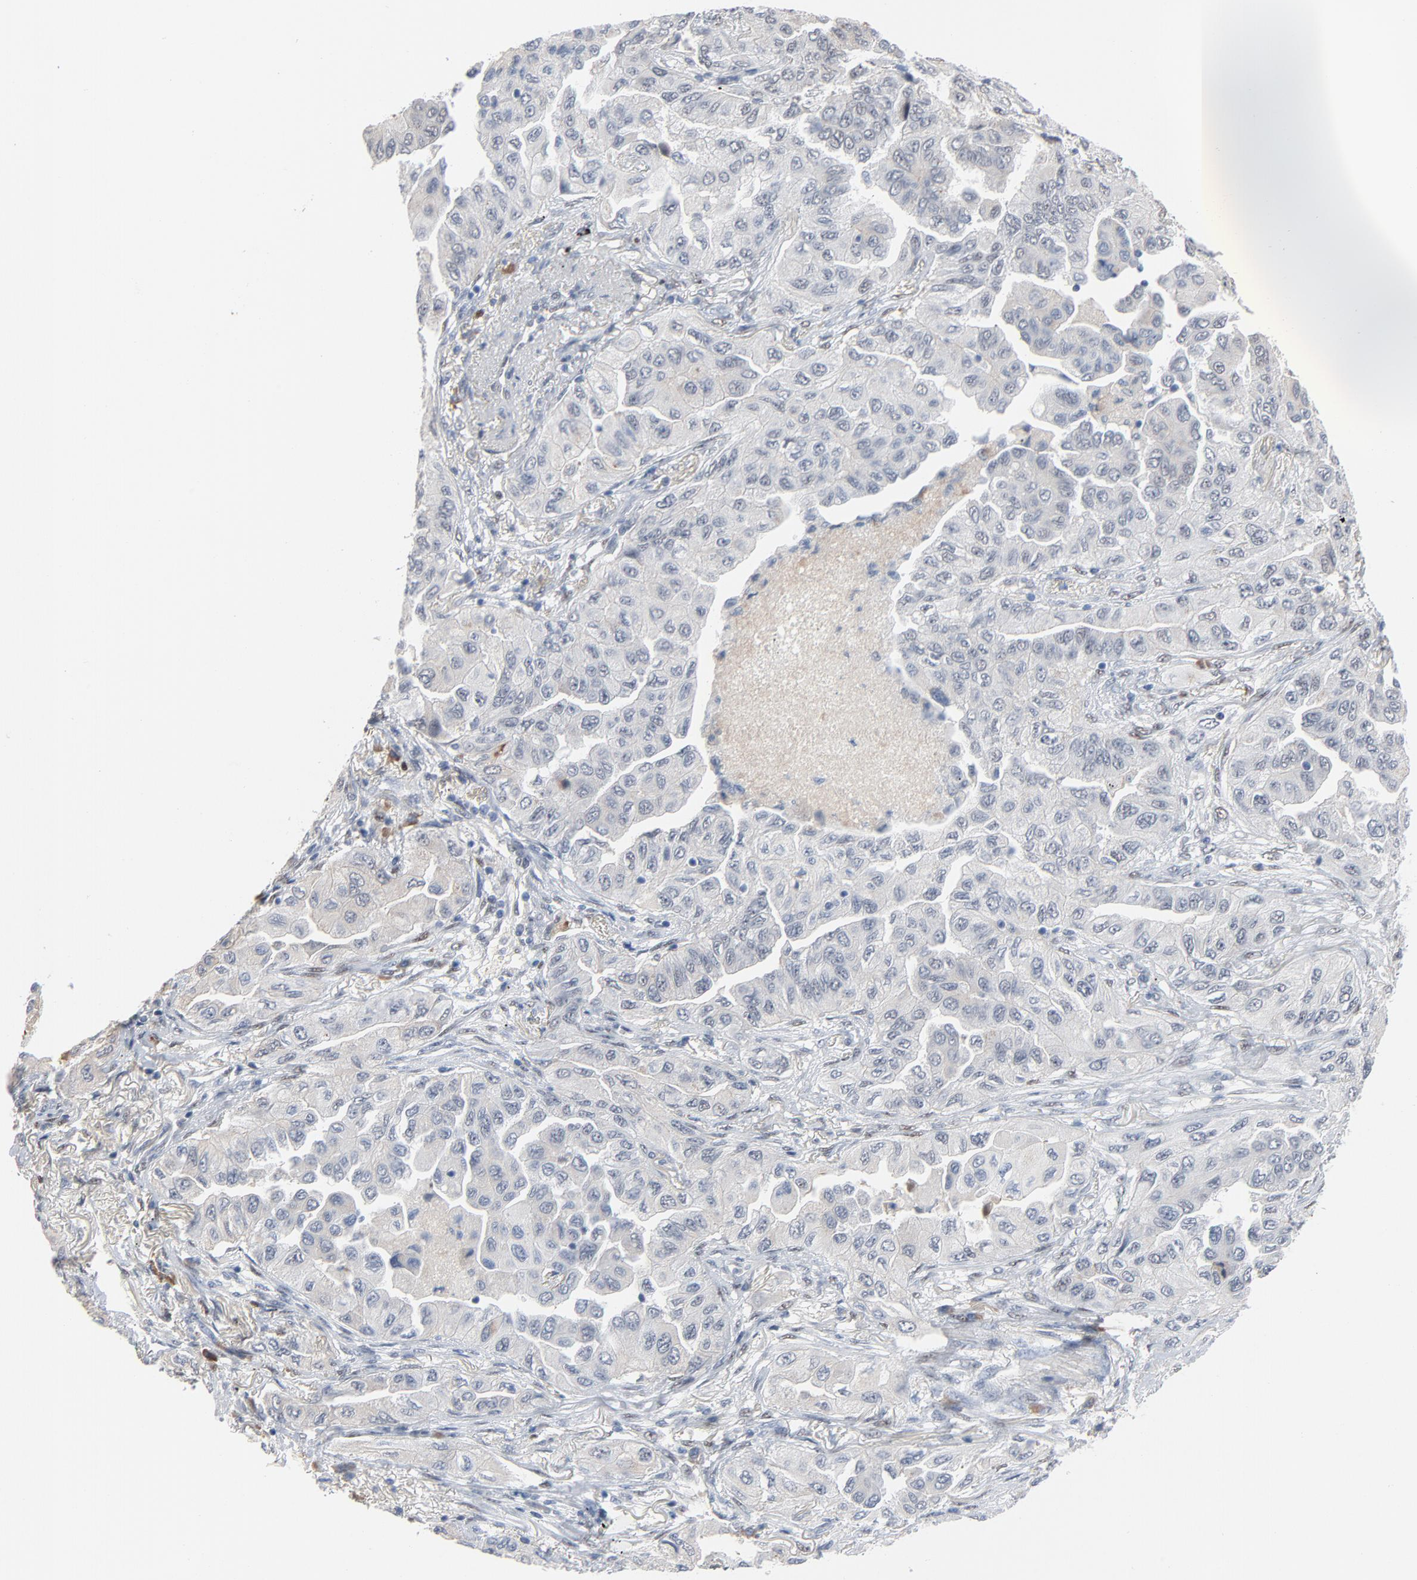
{"staining": {"intensity": "negative", "quantity": "none", "location": "none"}, "tissue": "lung cancer", "cell_type": "Tumor cells", "image_type": "cancer", "snomed": [{"axis": "morphology", "description": "Adenocarcinoma, NOS"}, {"axis": "topography", "description": "Lung"}], "caption": "This is an IHC micrograph of human lung adenocarcinoma. There is no positivity in tumor cells.", "gene": "FOXP1", "patient": {"sex": "female", "age": 65}}